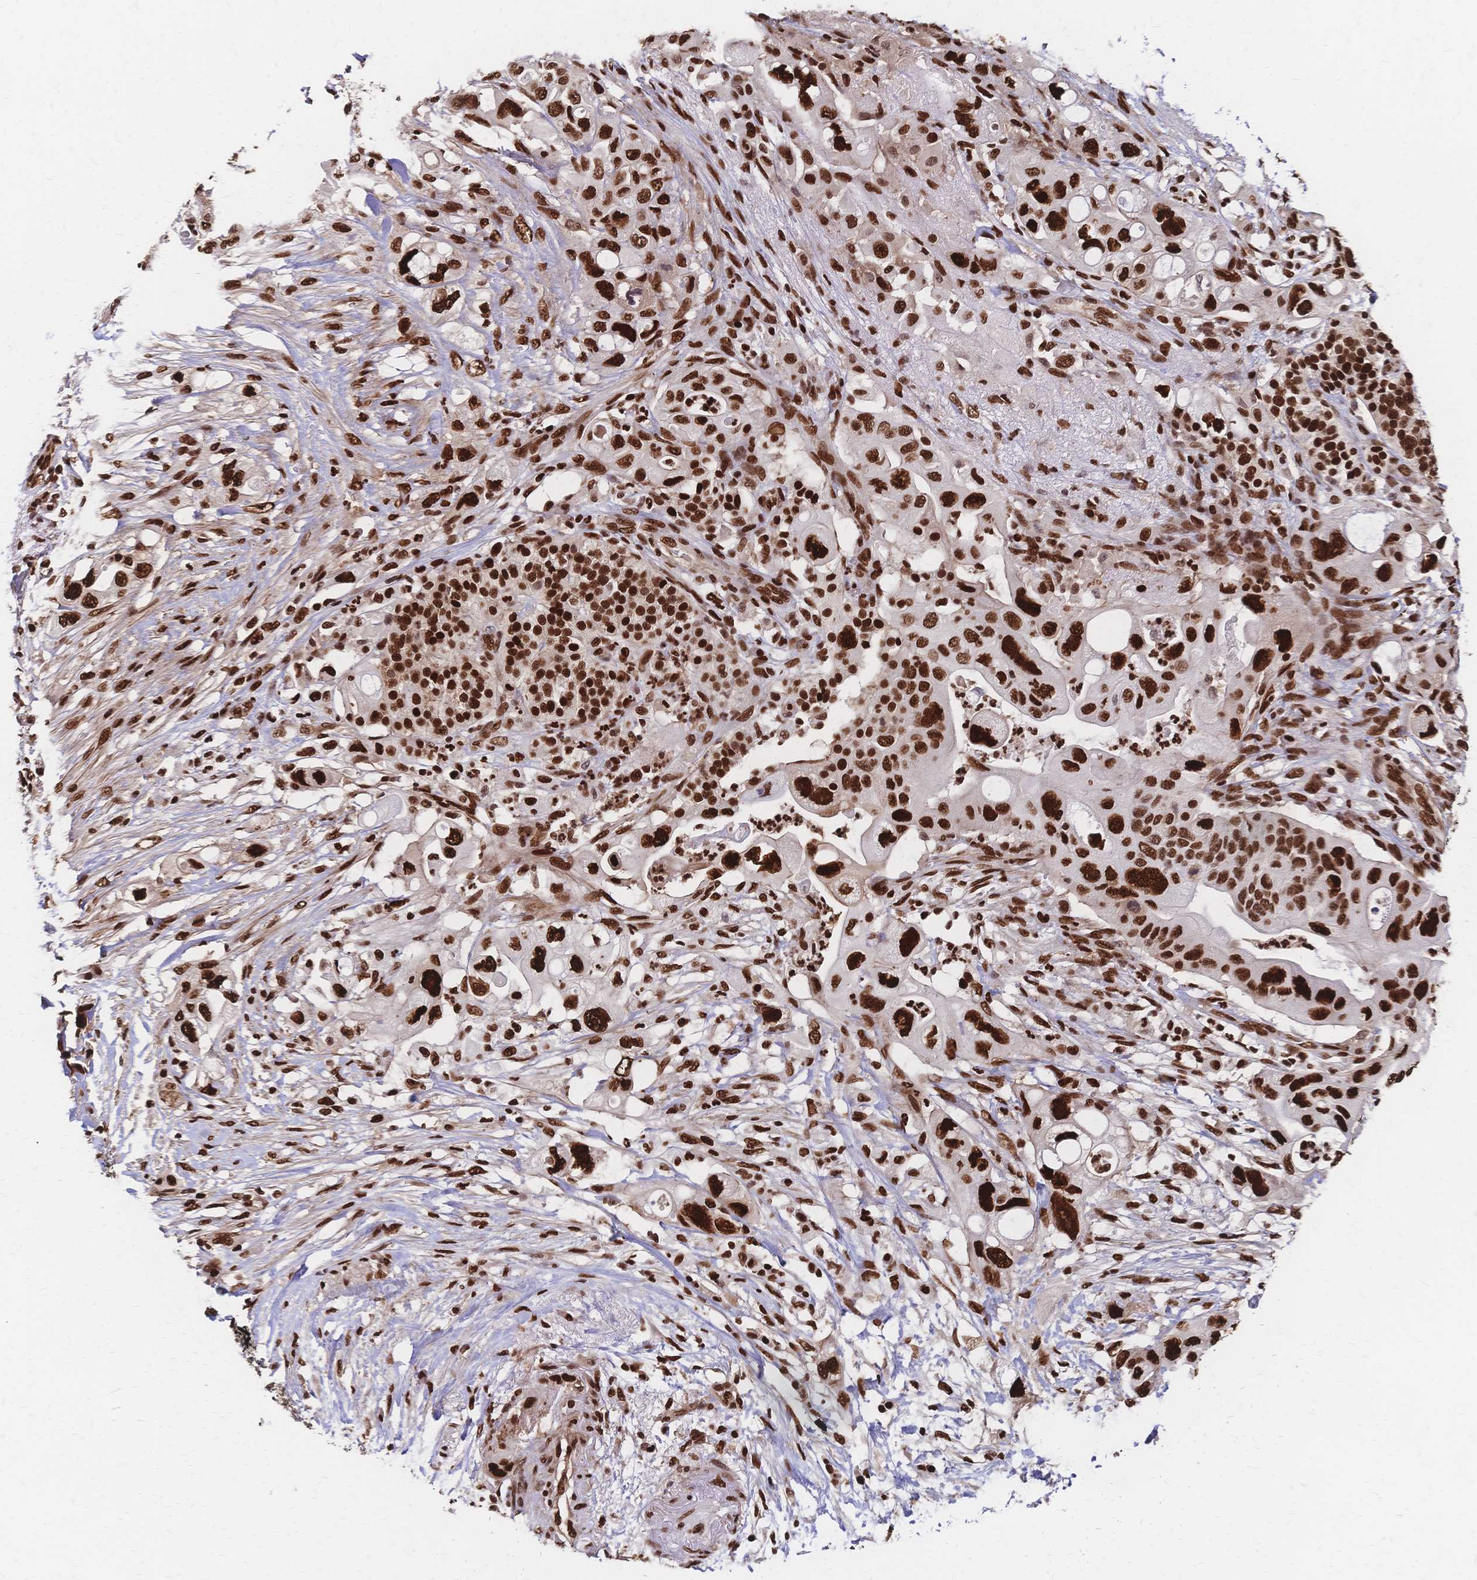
{"staining": {"intensity": "strong", "quantity": ">75%", "location": "nuclear"}, "tissue": "pancreatic cancer", "cell_type": "Tumor cells", "image_type": "cancer", "snomed": [{"axis": "morphology", "description": "Adenocarcinoma, NOS"}, {"axis": "topography", "description": "Pancreas"}], "caption": "High-power microscopy captured an immunohistochemistry image of adenocarcinoma (pancreatic), revealing strong nuclear expression in approximately >75% of tumor cells. (DAB (3,3'-diaminobenzidine) IHC, brown staining for protein, blue staining for nuclei).", "gene": "HDGF", "patient": {"sex": "female", "age": 72}}